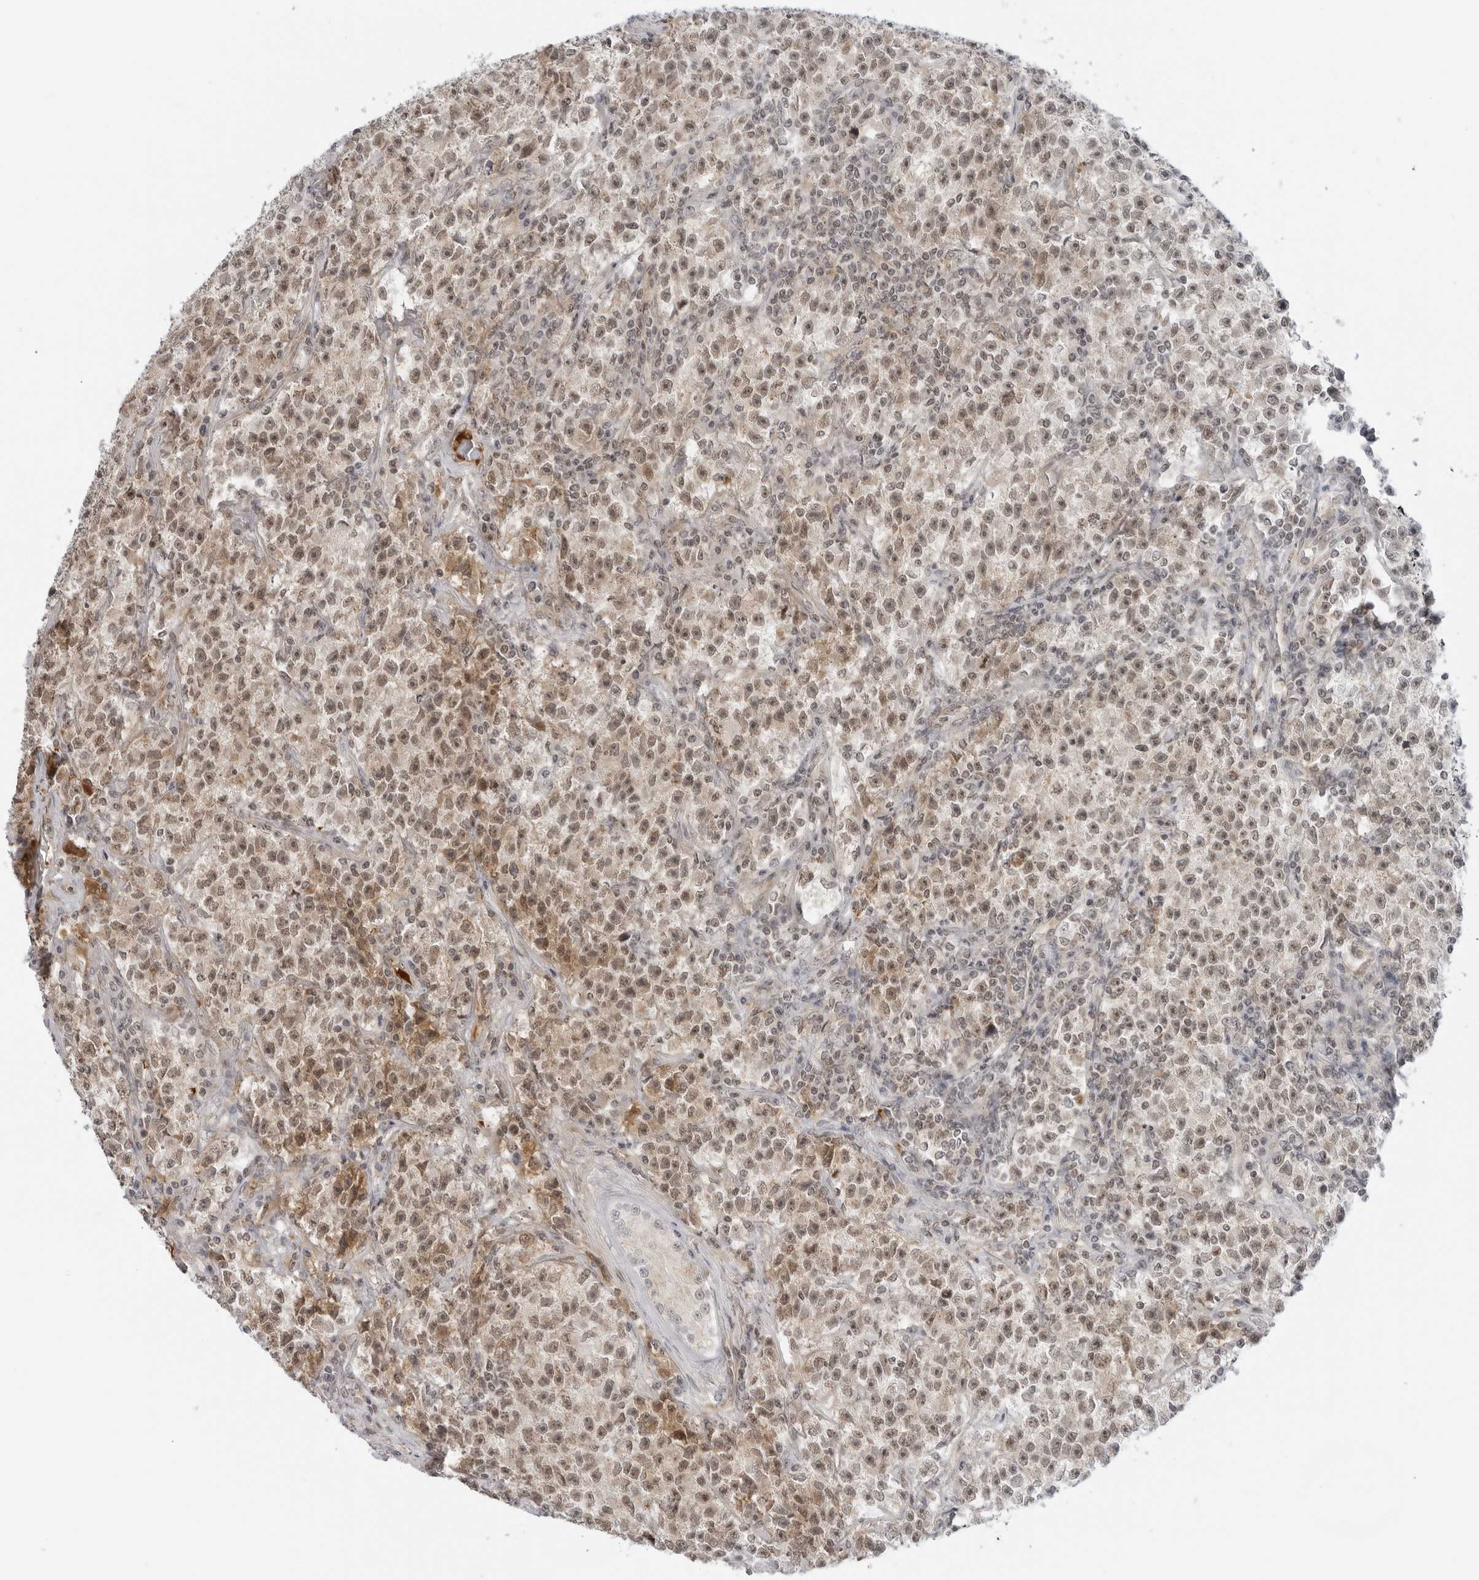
{"staining": {"intensity": "weak", "quantity": "25%-75%", "location": "cytoplasmic/membranous,nuclear"}, "tissue": "testis cancer", "cell_type": "Tumor cells", "image_type": "cancer", "snomed": [{"axis": "morphology", "description": "Seminoma, NOS"}, {"axis": "topography", "description": "Testis"}], "caption": "Testis seminoma stained with a protein marker reveals weak staining in tumor cells.", "gene": "SUGCT", "patient": {"sex": "male", "age": 22}}